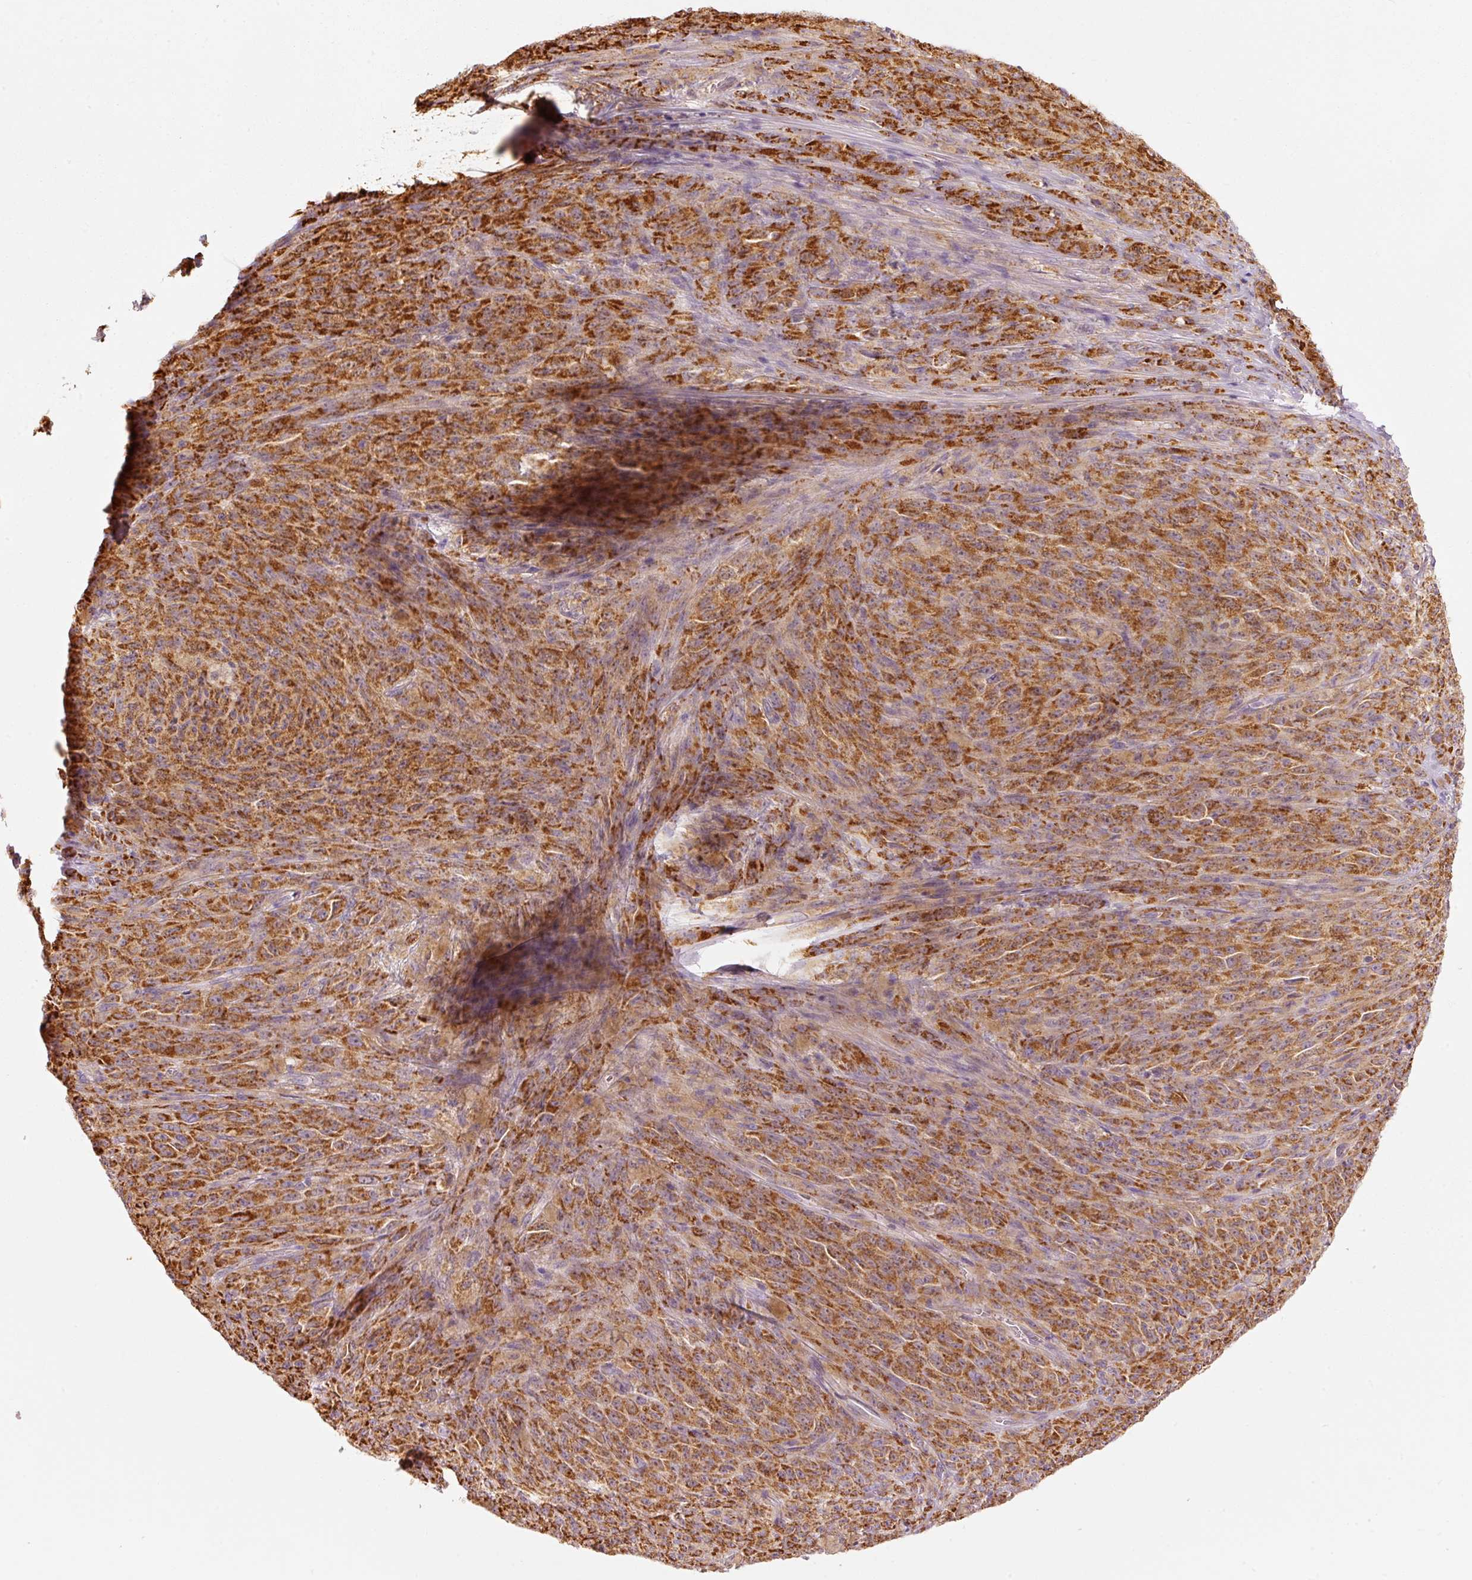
{"staining": {"intensity": "strong", "quantity": ">75%", "location": "cytoplasmic/membranous"}, "tissue": "melanoma", "cell_type": "Tumor cells", "image_type": "cancer", "snomed": [{"axis": "morphology", "description": "Malignant melanoma, NOS"}, {"axis": "topography", "description": "Skin"}], "caption": "Brown immunohistochemical staining in malignant melanoma reveals strong cytoplasmic/membranous expression in approximately >75% of tumor cells. The staining was performed using DAB (3,3'-diaminobenzidine), with brown indicating positive protein expression. Nuclei are stained blue with hematoxylin.", "gene": "C17orf98", "patient": {"sex": "female", "age": 82}}